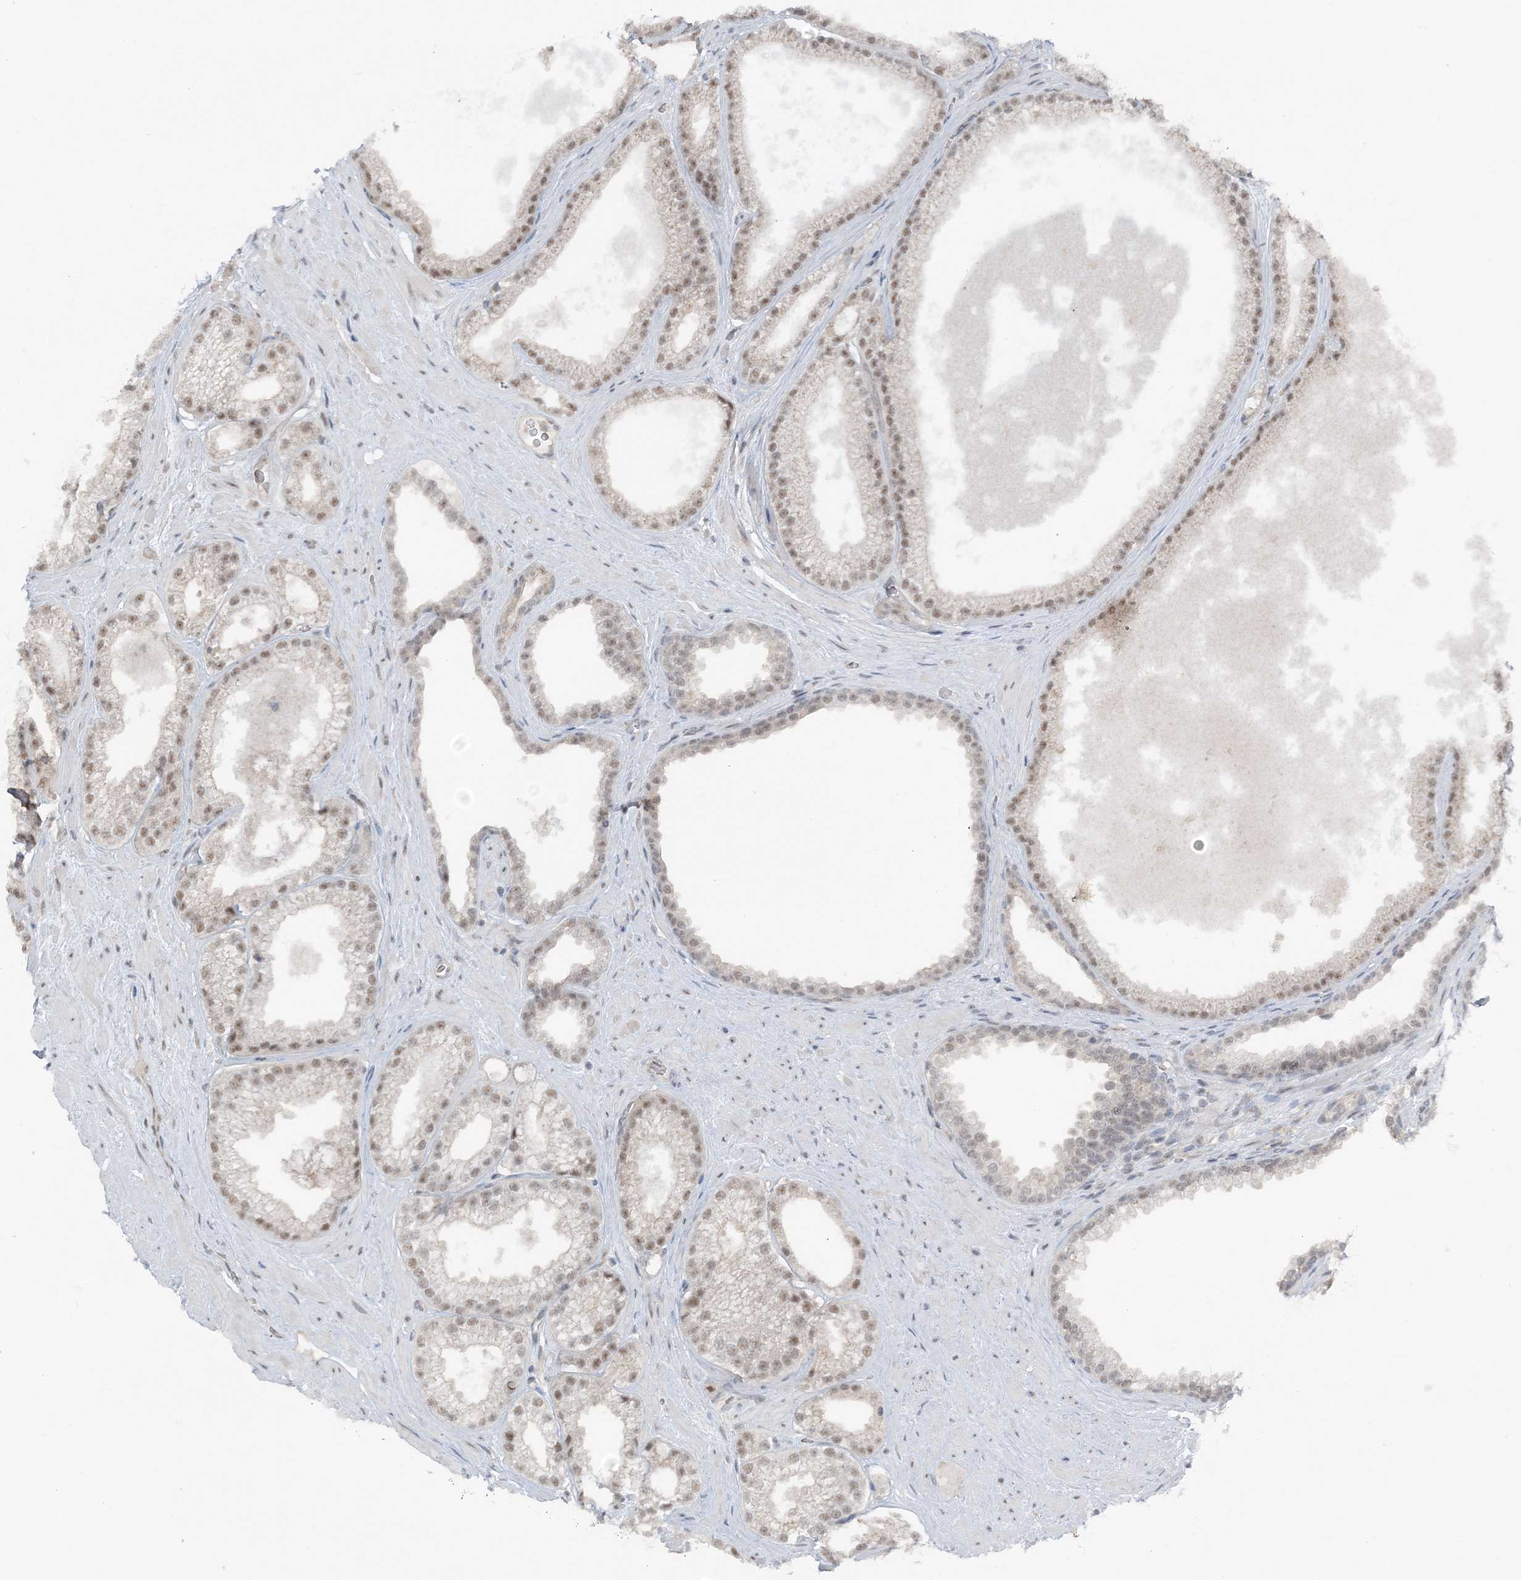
{"staining": {"intensity": "weak", "quantity": "25%-75%", "location": "nuclear"}, "tissue": "prostate cancer", "cell_type": "Tumor cells", "image_type": "cancer", "snomed": [{"axis": "morphology", "description": "Adenocarcinoma, Low grade"}, {"axis": "topography", "description": "Prostate"}], "caption": "Human adenocarcinoma (low-grade) (prostate) stained with a brown dye shows weak nuclear positive staining in about 25%-75% of tumor cells.", "gene": "ATP11A", "patient": {"sex": "male", "age": 62}}